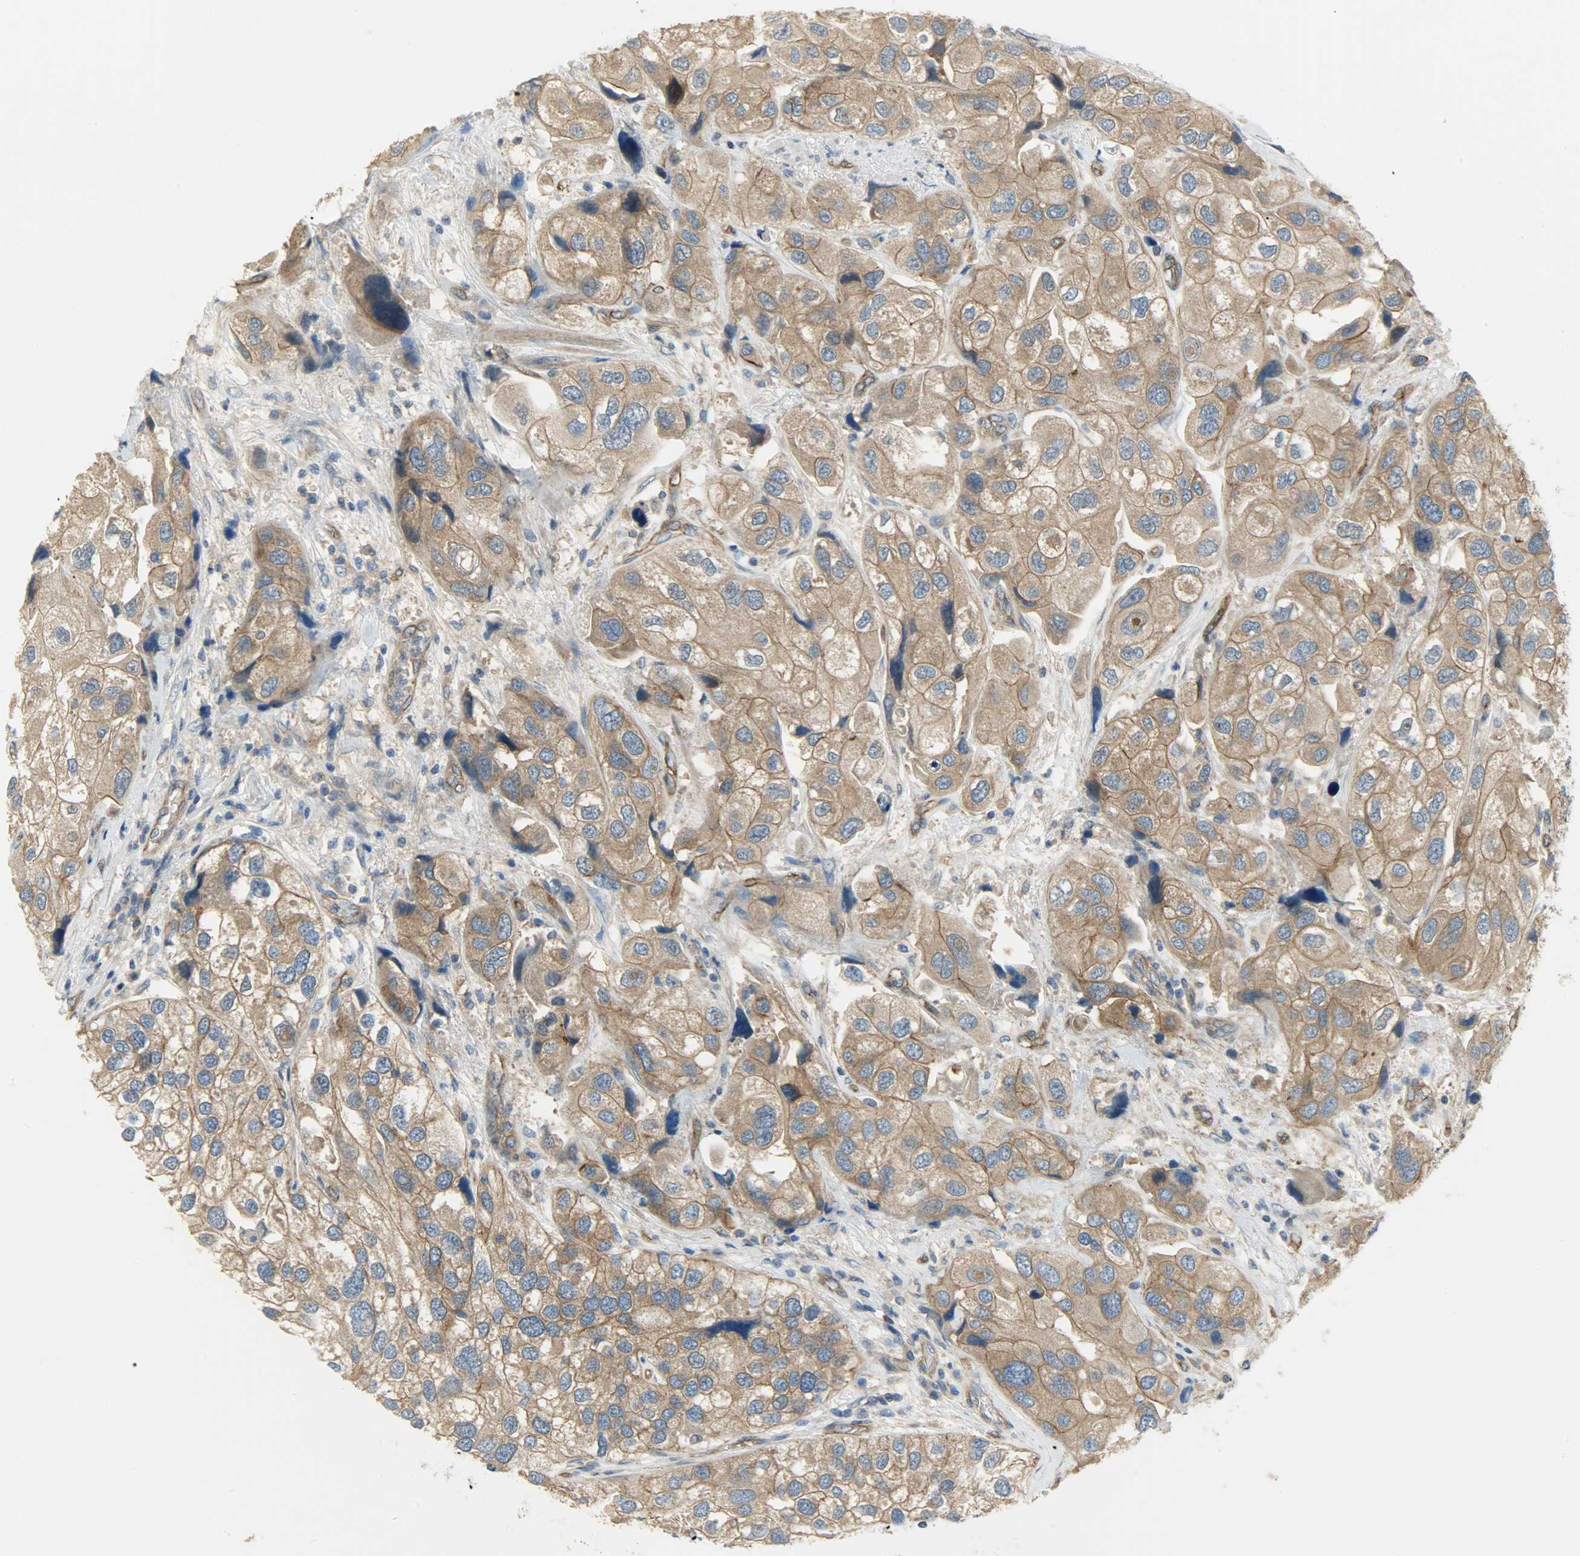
{"staining": {"intensity": "moderate", "quantity": ">75%", "location": "cytoplasmic/membranous"}, "tissue": "urothelial cancer", "cell_type": "Tumor cells", "image_type": "cancer", "snomed": [{"axis": "morphology", "description": "Urothelial carcinoma, High grade"}, {"axis": "topography", "description": "Urinary bladder"}], "caption": "This is a micrograph of IHC staining of urothelial cancer, which shows moderate positivity in the cytoplasmic/membranous of tumor cells.", "gene": "KIAA1217", "patient": {"sex": "female", "age": 64}}